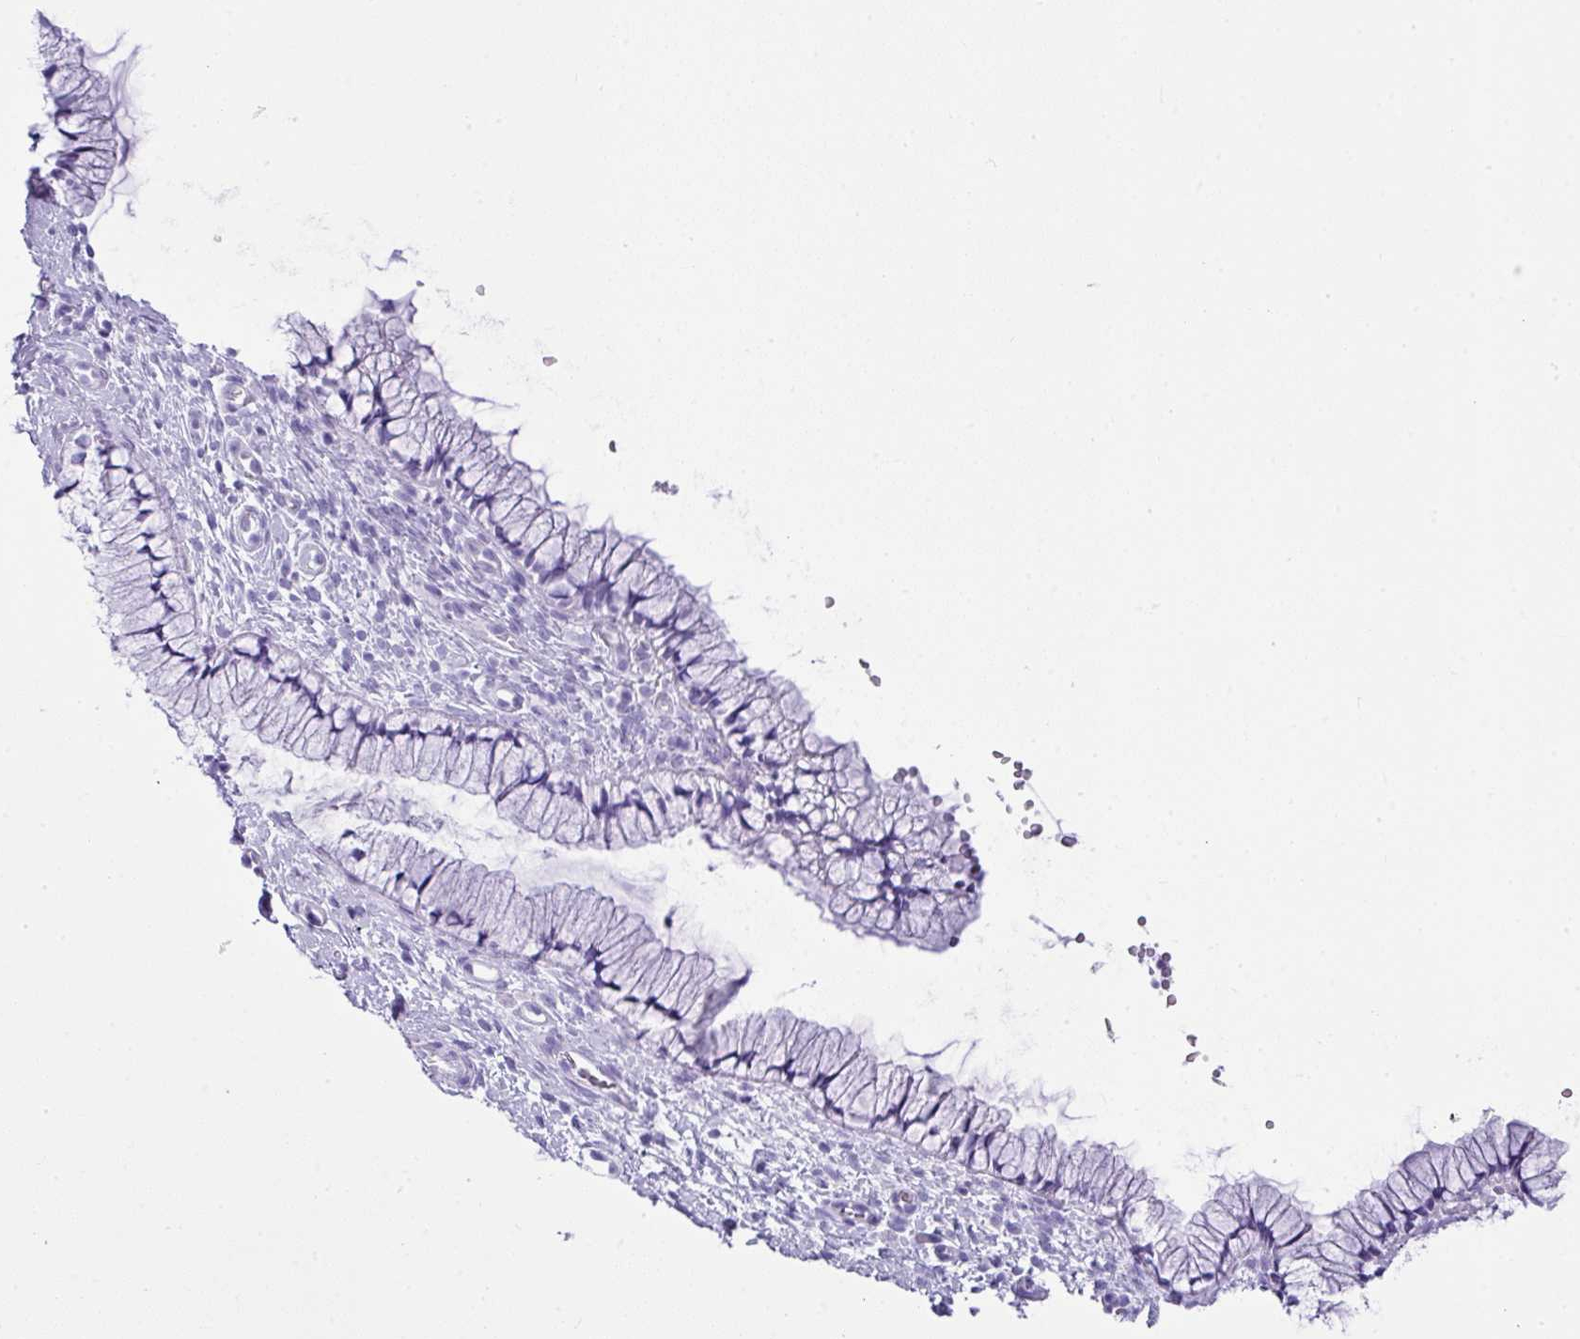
{"staining": {"intensity": "negative", "quantity": "none", "location": "none"}, "tissue": "cervix", "cell_type": "Glandular cells", "image_type": "normal", "snomed": [{"axis": "morphology", "description": "Normal tissue, NOS"}, {"axis": "topography", "description": "Cervix"}], "caption": "Immunohistochemistry (IHC) of unremarkable cervix shows no staining in glandular cells. (DAB (3,3'-diaminobenzidine) IHC with hematoxylin counter stain).", "gene": "ZNF568", "patient": {"sex": "female", "age": 36}}